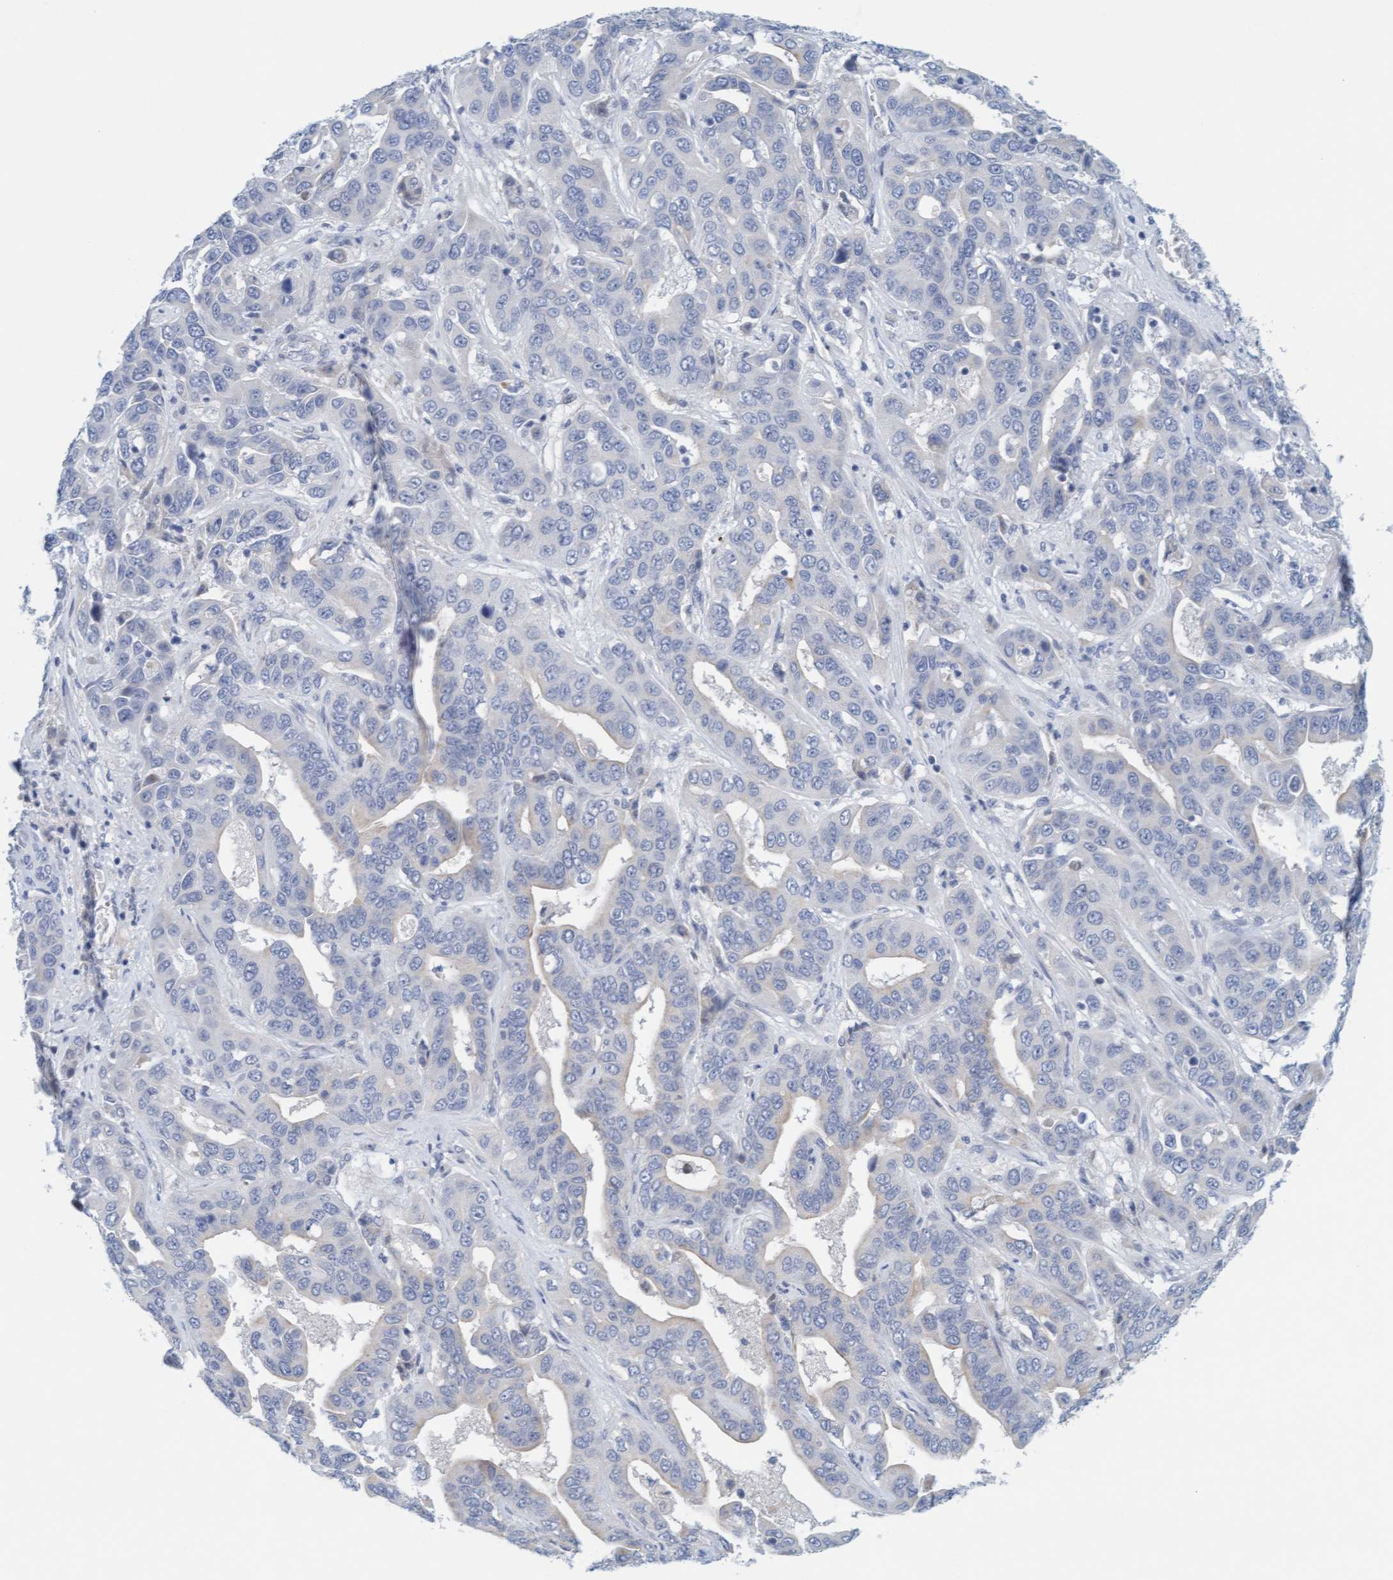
{"staining": {"intensity": "negative", "quantity": "none", "location": "none"}, "tissue": "liver cancer", "cell_type": "Tumor cells", "image_type": "cancer", "snomed": [{"axis": "morphology", "description": "Cholangiocarcinoma"}, {"axis": "topography", "description": "Liver"}], "caption": "DAB immunohistochemical staining of liver cancer shows no significant staining in tumor cells.", "gene": "CPA3", "patient": {"sex": "female", "age": 52}}